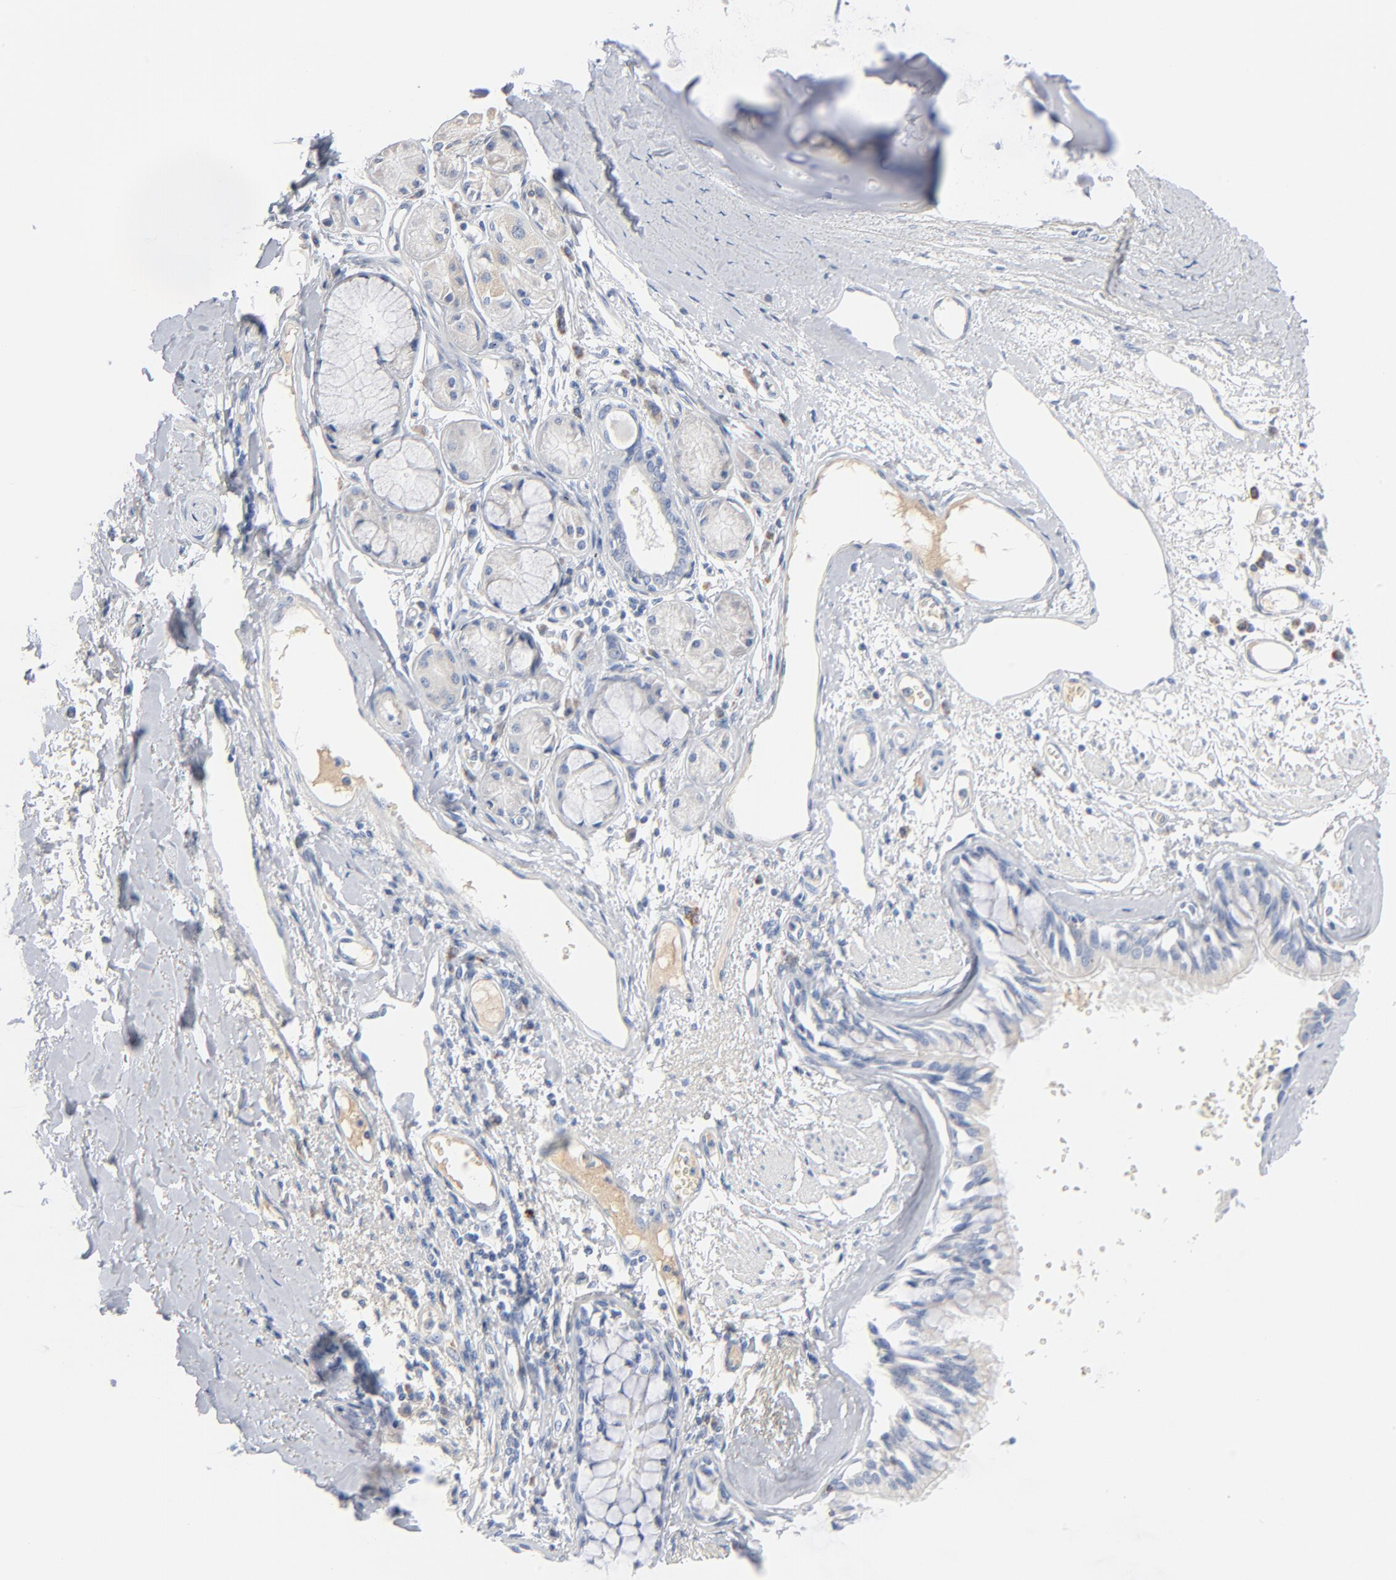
{"staining": {"intensity": "negative", "quantity": "none", "location": "none"}, "tissue": "bronchus", "cell_type": "Respiratory epithelial cells", "image_type": "normal", "snomed": [{"axis": "morphology", "description": "Normal tissue, NOS"}, {"axis": "topography", "description": "Bronchus"}, {"axis": "topography", "description": "Lung"}], "caption": "The micrograph reveals no staining of respiratory epithelial cells in unremarkable bronchus.", "gene": "GZMB", "patient": {"sex": "female", "age": 56}}